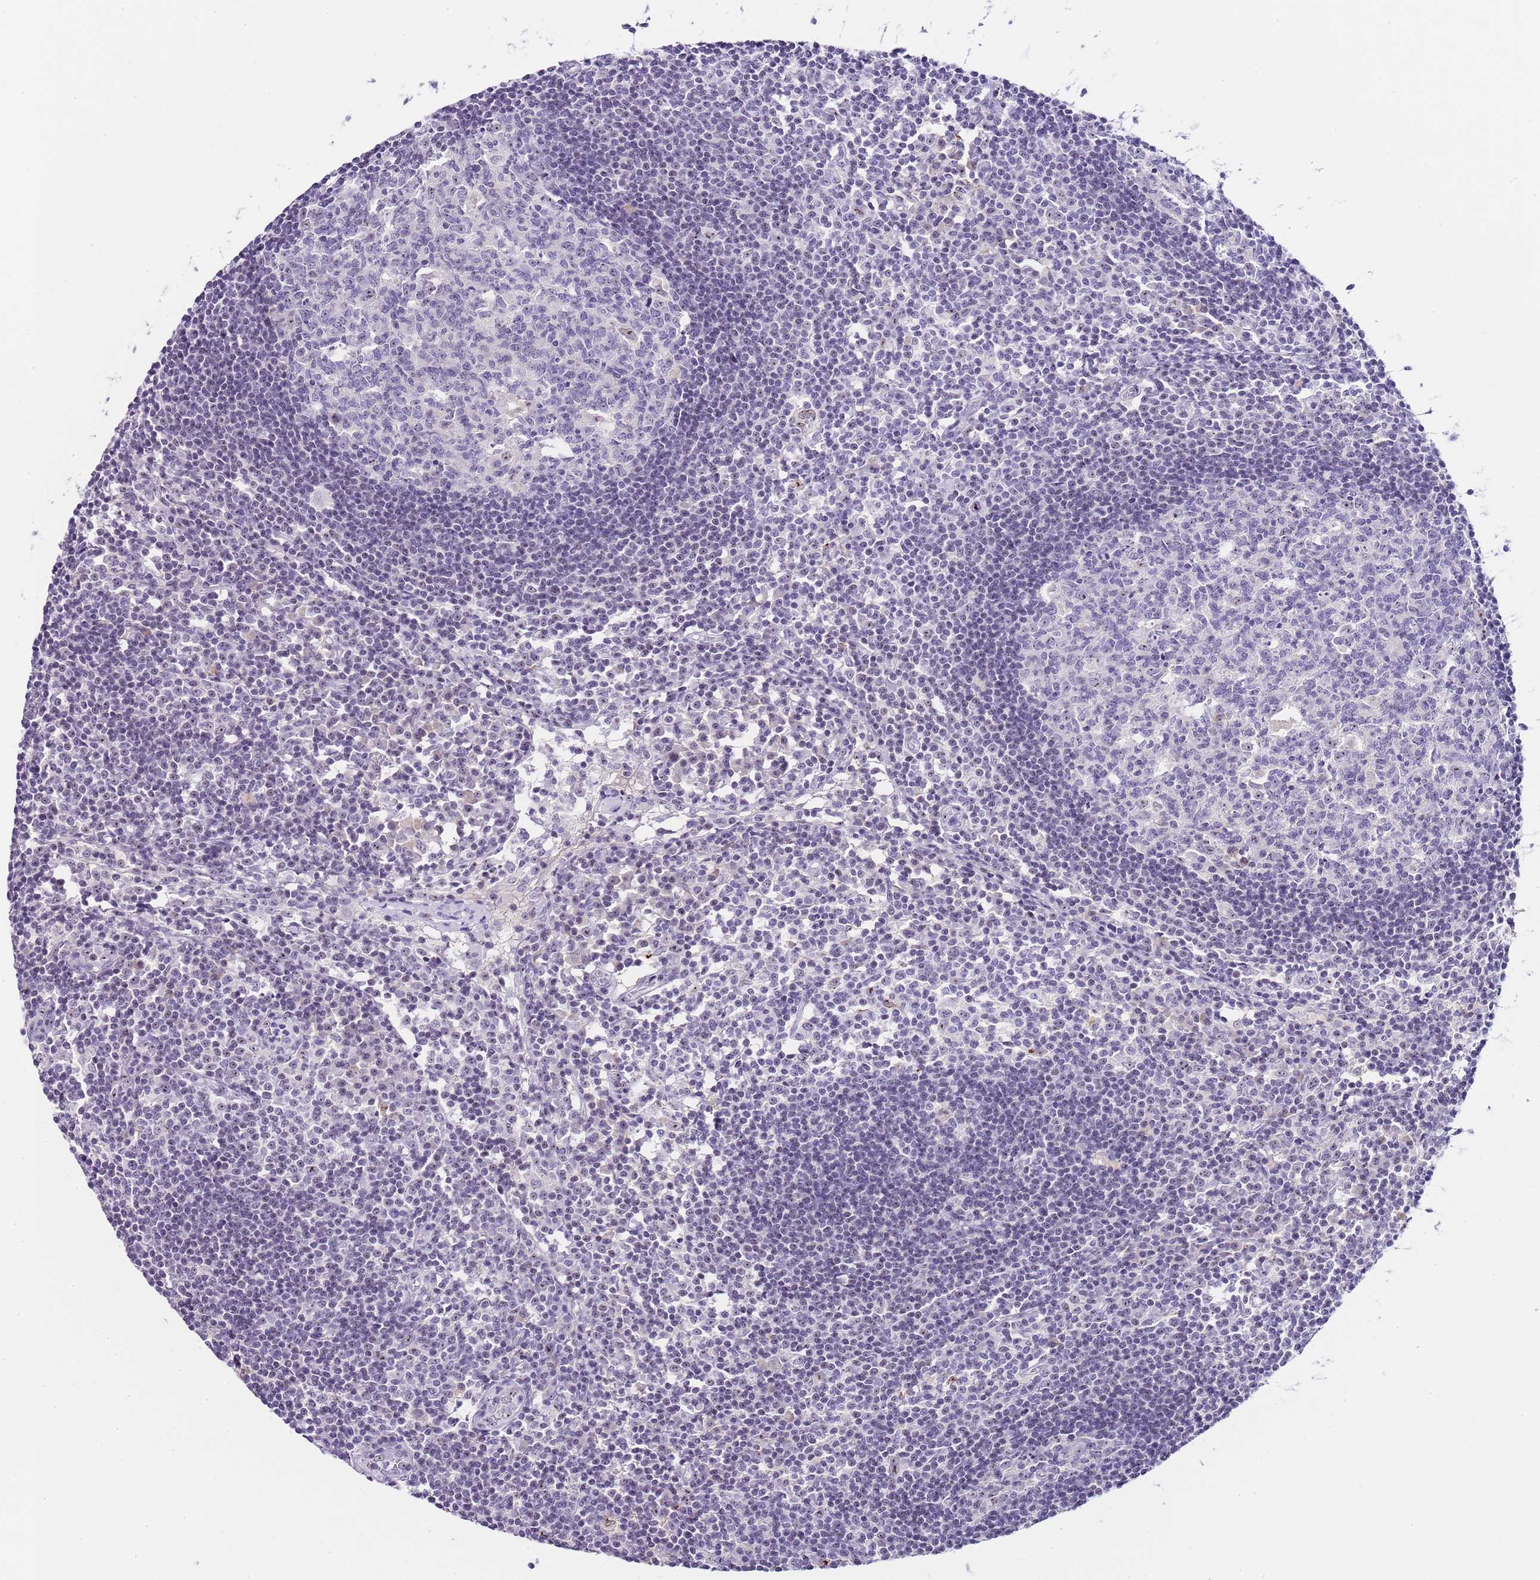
{"staining": {"intensity": "negative", "quantity": "none", "location": "none"}, "tissue": "lymph node", "cell_type": "Germinal center cells", "image_type": "normal", "snomed": [{"axis": "morphology", "description": "Normal tissue, NOS"}, {"axis": "topography", "description": "Lymph node"}], "caption": "Germinal center cells are negative for brown protein staining in normal lymph node. (DAB (3,3'-diaminobenzidine) IHC, high magnification).", "gene": "NOP56", "patient": {"sex": "female", "age": 55}}